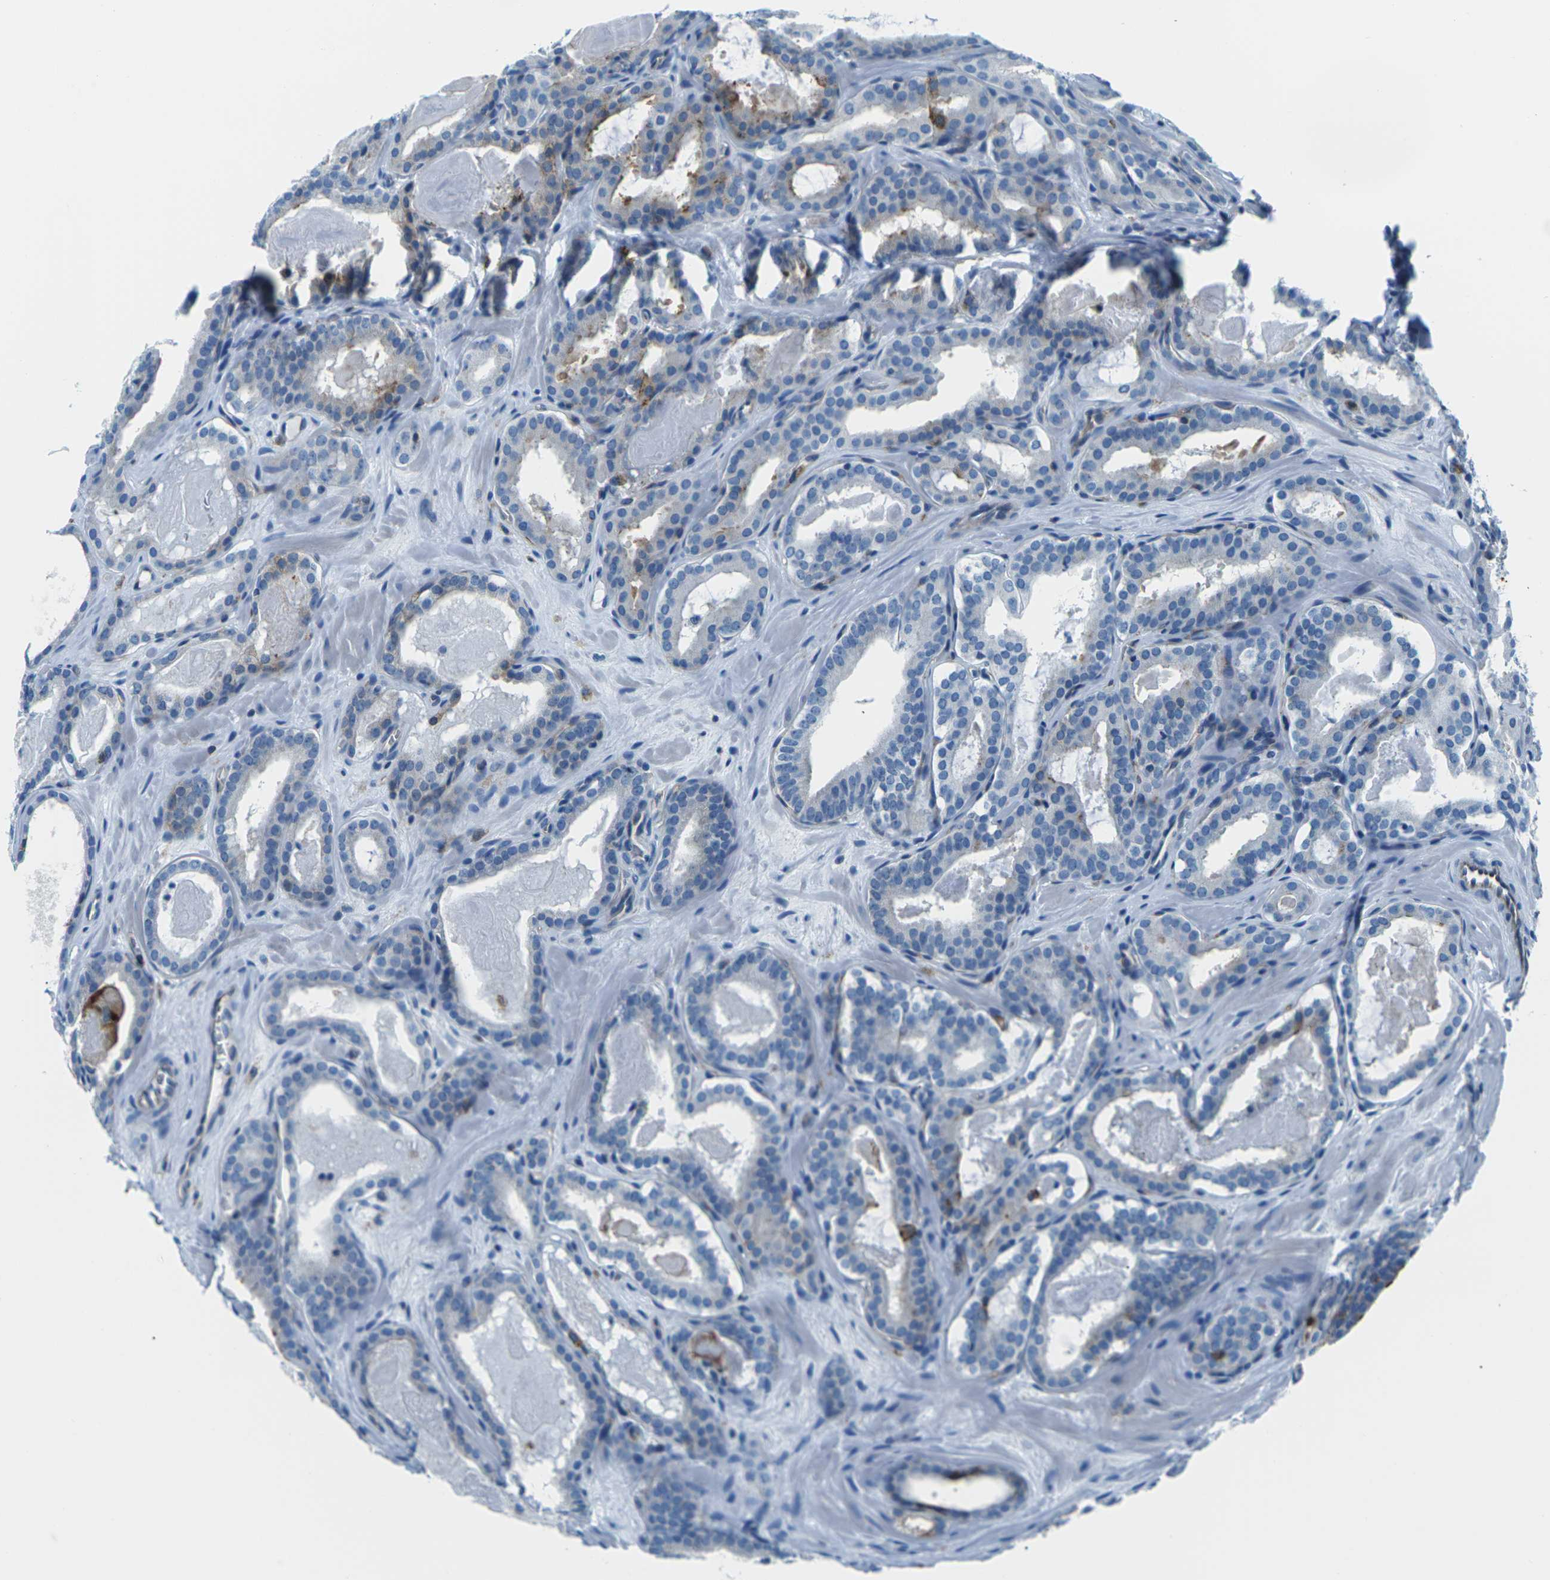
{"staining": {"intensity": "negative", "quantity": "none", "location": "none"}, "tissue": "prostate cancer", "cell_type": "Tumor cells", "image_type": "cancer", "snomed": [{"axis": "morphology", "description": "Adenocarcinoma, High grade"}, {"axis": "topography", "description": "Prostate"}], "caption": "Immunohistochemical staining of human prostate cancer shows no significant staining in tumor cells. The staining is performed using DAB brown chromogen with nuclei counter-stained in using hematoxylin.", "gene": "SOCS4", "patient": {"sex": "male", "age": 60}}